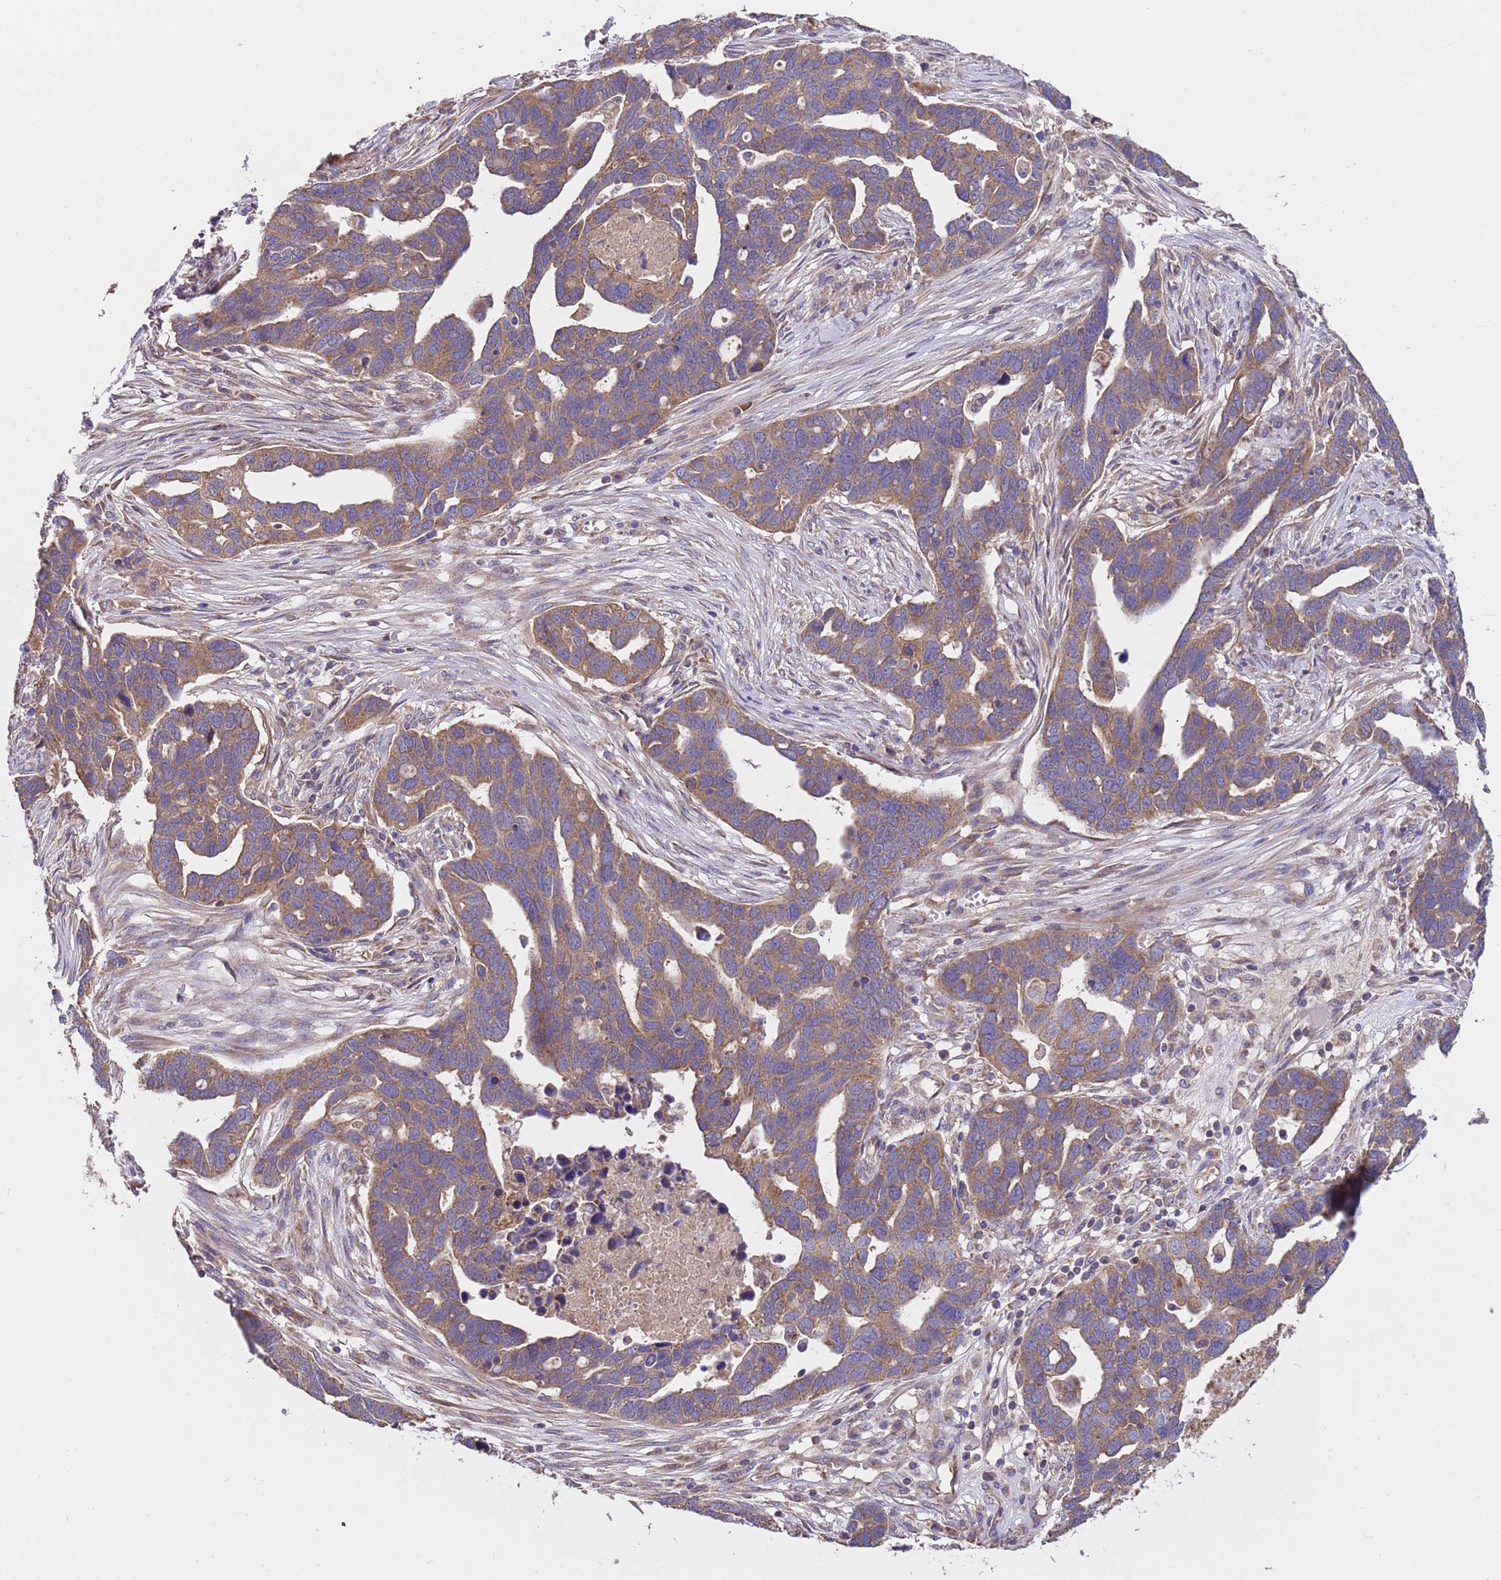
{"staining": {"intensity": "moderate", "quantity": ">75%", "location": "cytoplasmic/membranous"}, "tissue": "ovarian cancer", "cell_type": "Tumor cells", "image_type": "cancer", "snomed": [{"axis": "morphology", "description": "Cystadenocarcinoma, serous, NOS"}, {"axis": "topography", "description": "Ovary"}], "caption": "A medium amount of moderate cytoplasmic/membranous expression is seen in about >75% of tumor cells in serous cystadenocarcinoma (ovarian) tissue. Immunohistochemistry (ihc) stains the protein in brown and the nuclei are stained blue.", "gene": "EEF1AKMT1", "patient": {"sex": "female", "age": 54}}